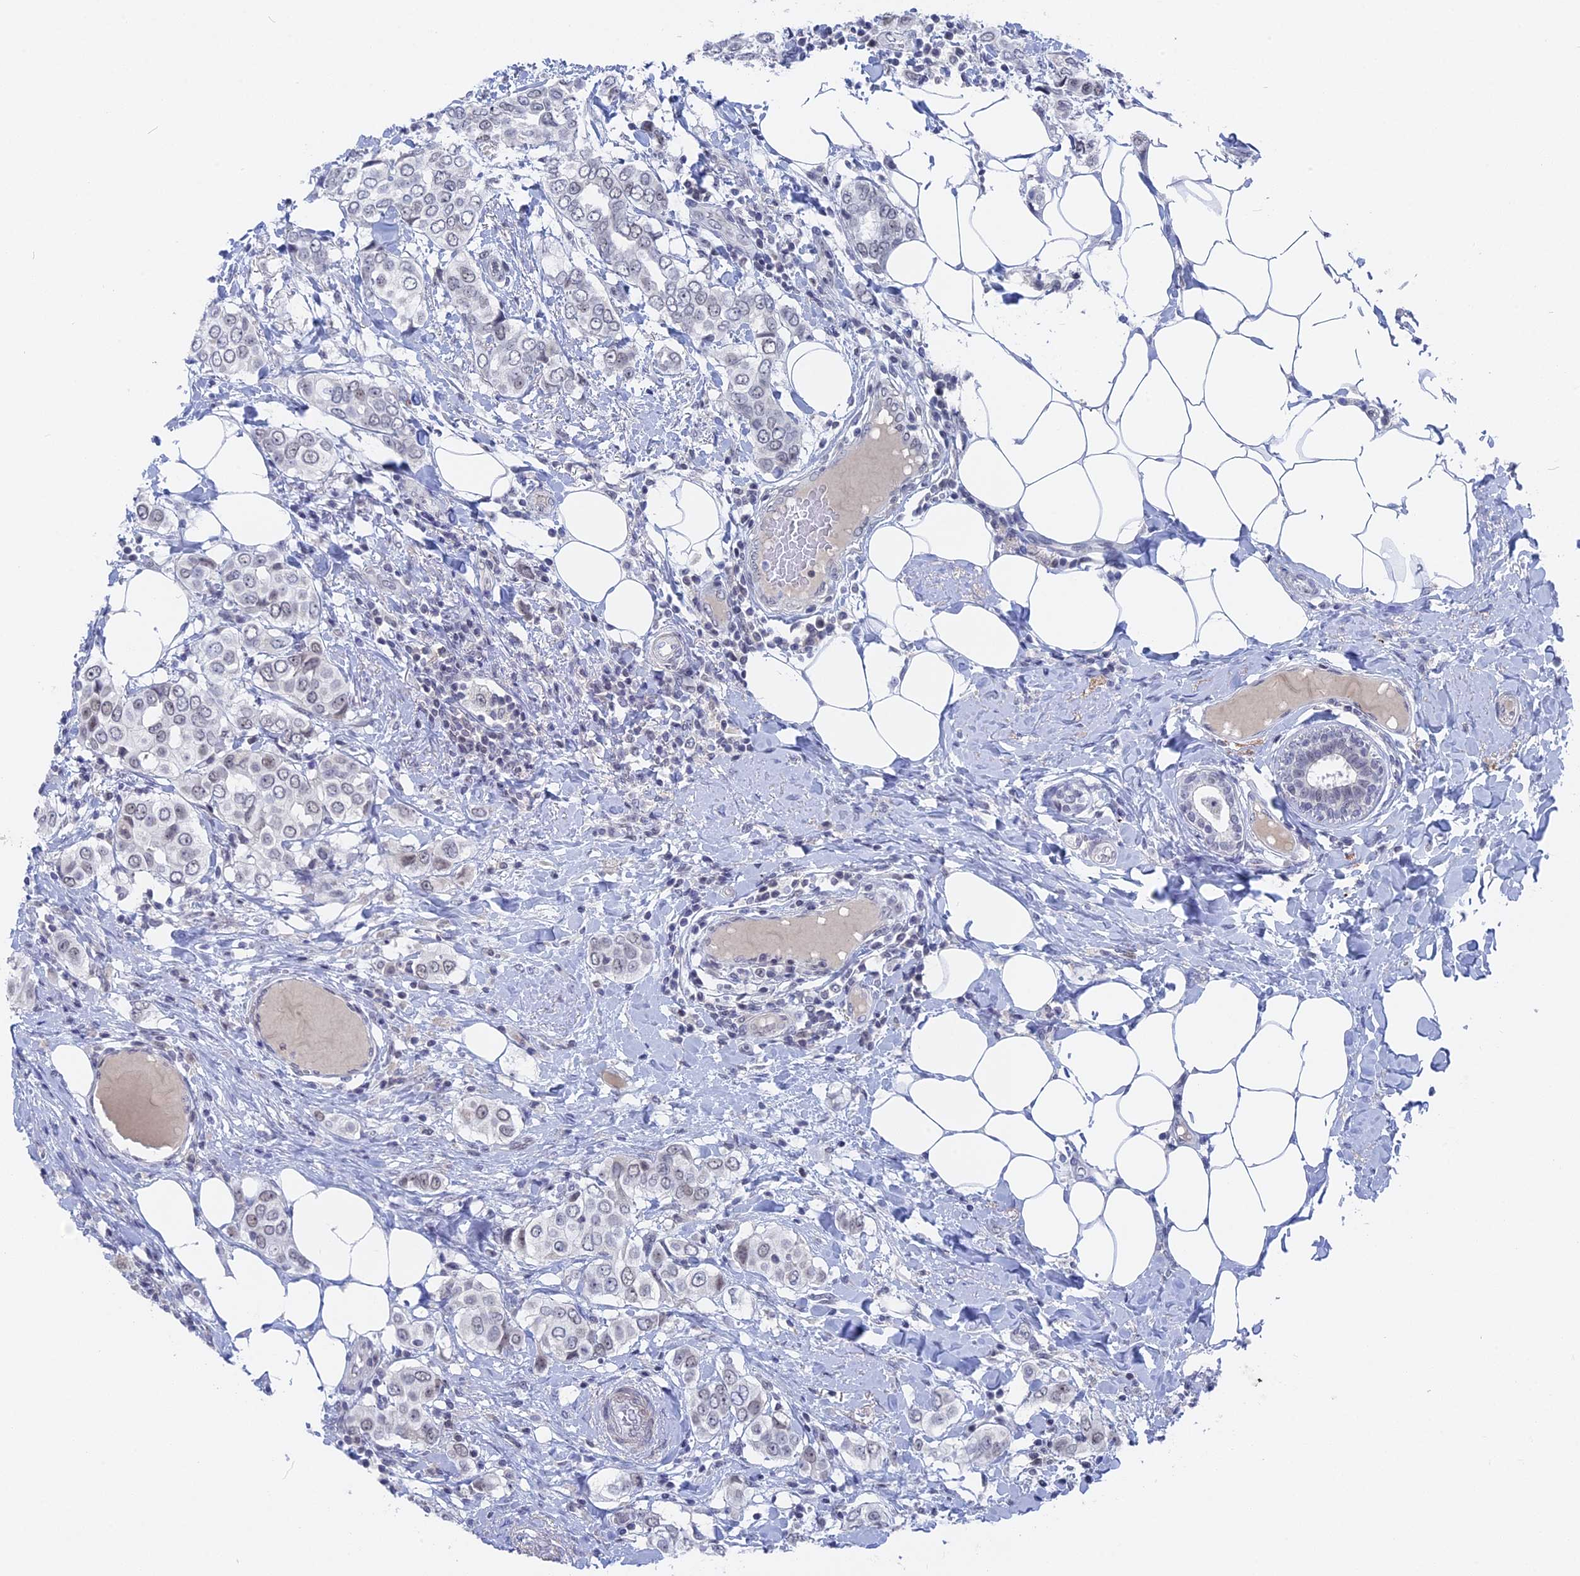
{"staining": {"intensity": "weak", "quantity": "25%-75%", "location": "nuclear"}, "tissue": "breast cancer", "cell_type": "Tumor cells", "image_type": "cancer", "snomed": [{"axis": "morphology", "description": "Lobular carcinoma"}, {"axis": "topography", "description": "Breast"}], "caption": "This histopathology image exhibits IHC staining of lobular carcinoma (breast), with low weak nuclear positivity in approximately 25%-75% of tumor cells.", "gene": "BRD2", "patient": {"sex": "female", "age": 51}}